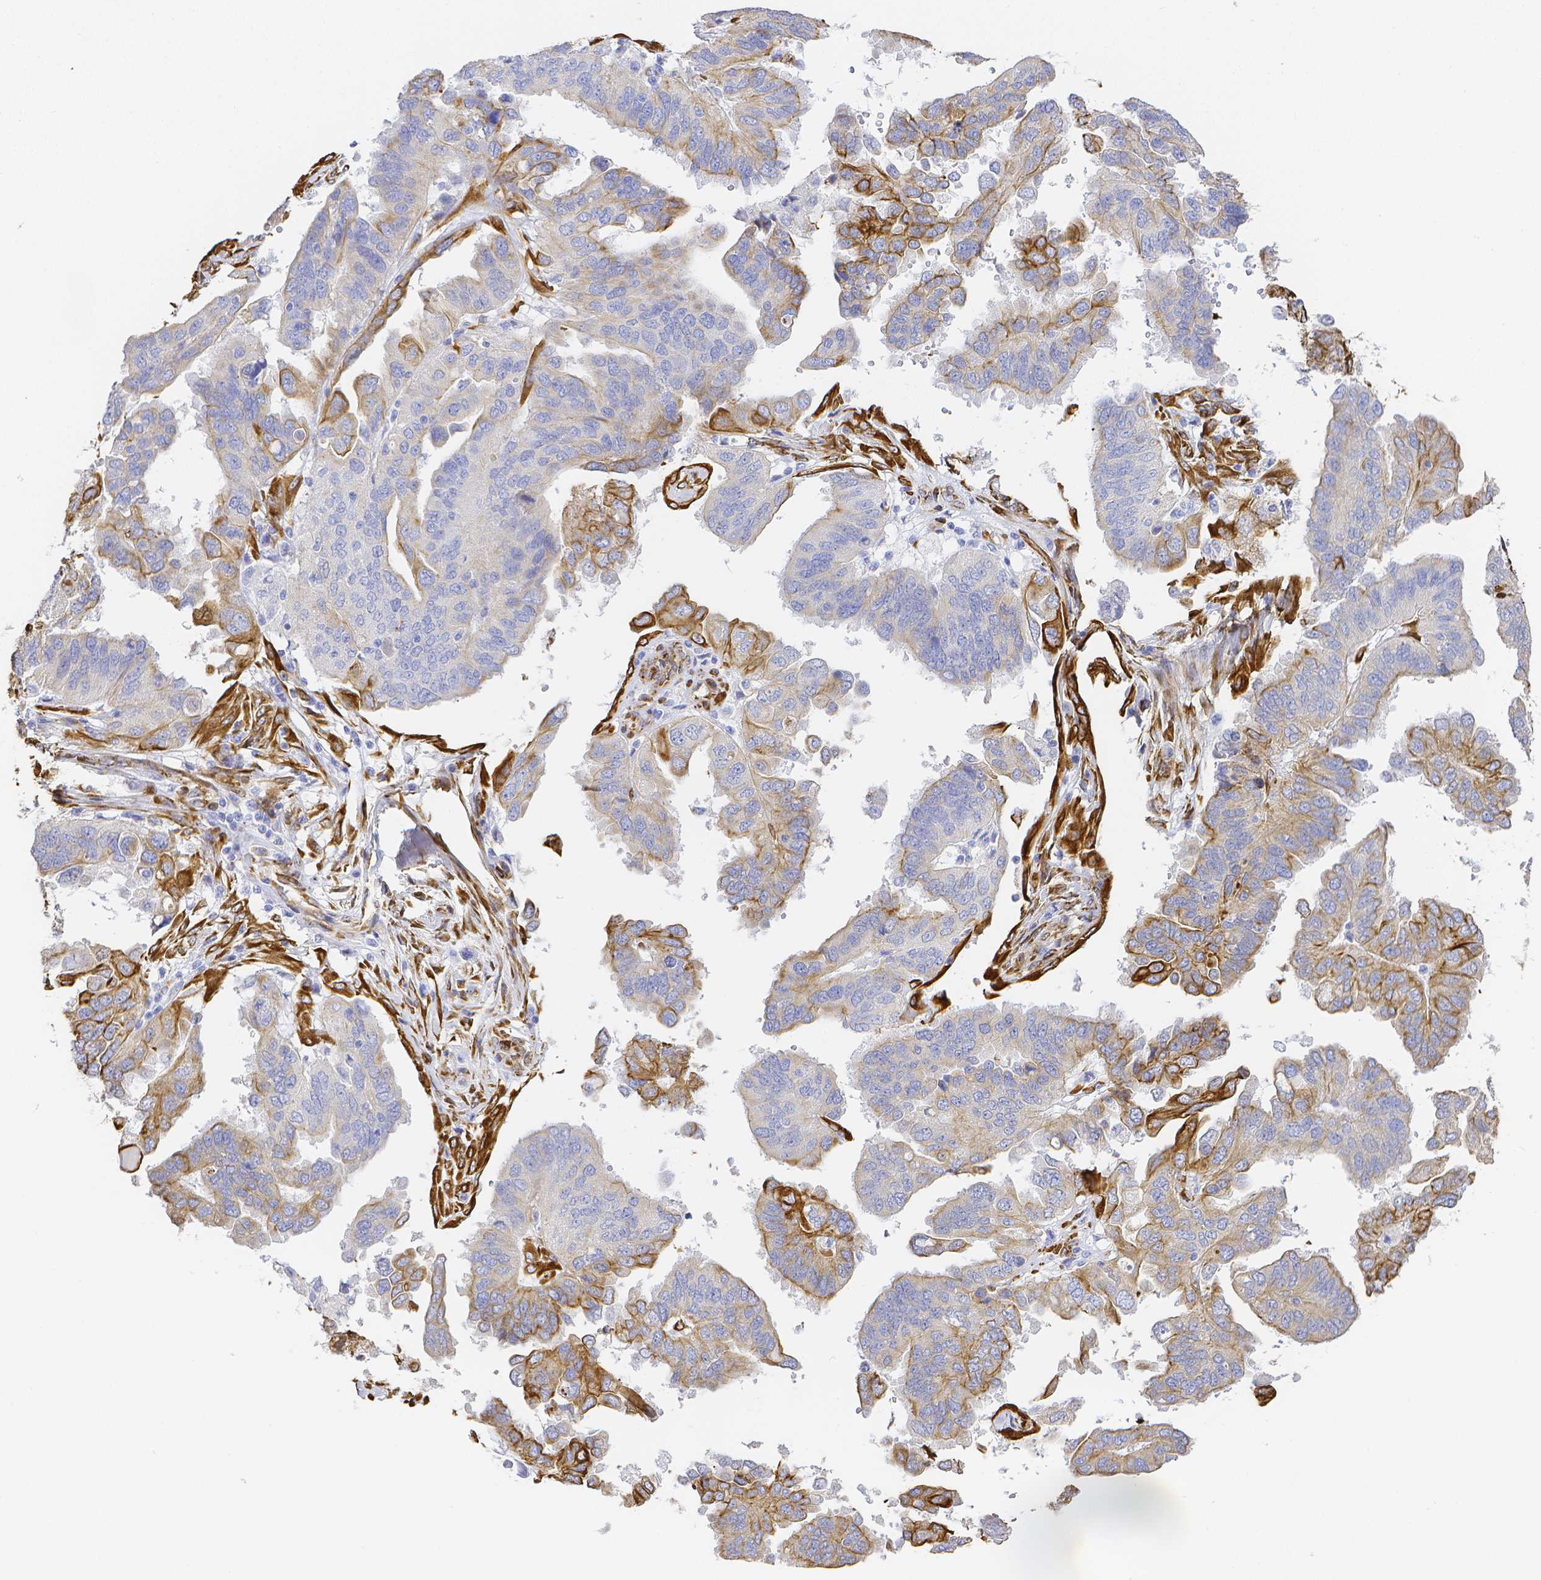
{"staining": {"intensity": "moderate", "quantity": "<25%", "location": "cytoplasmic/membranous"}, "tissue": "ovarian cancer", "cell_type": "Tumor cells", "image_type": "cancer", "snomed": [{"axis": "morphology", "description": "Cystadenocarcinoma, serous, NOS"}, {"axis": "topography", "description": "Ovary"}], "caption": "Brown immunohistochemical staining in human ovarian cancer (serous cystadenocarcinoma) shows moderate cytoplasmic/membranous staining in about <25% of tumor cells. (Stains: DAB in brown, nuclei in blue, Microscopy: brightfield microscopy at high magnification).", "gene": "SMURF1", "patient": {"sex": "female", "age": 79}}